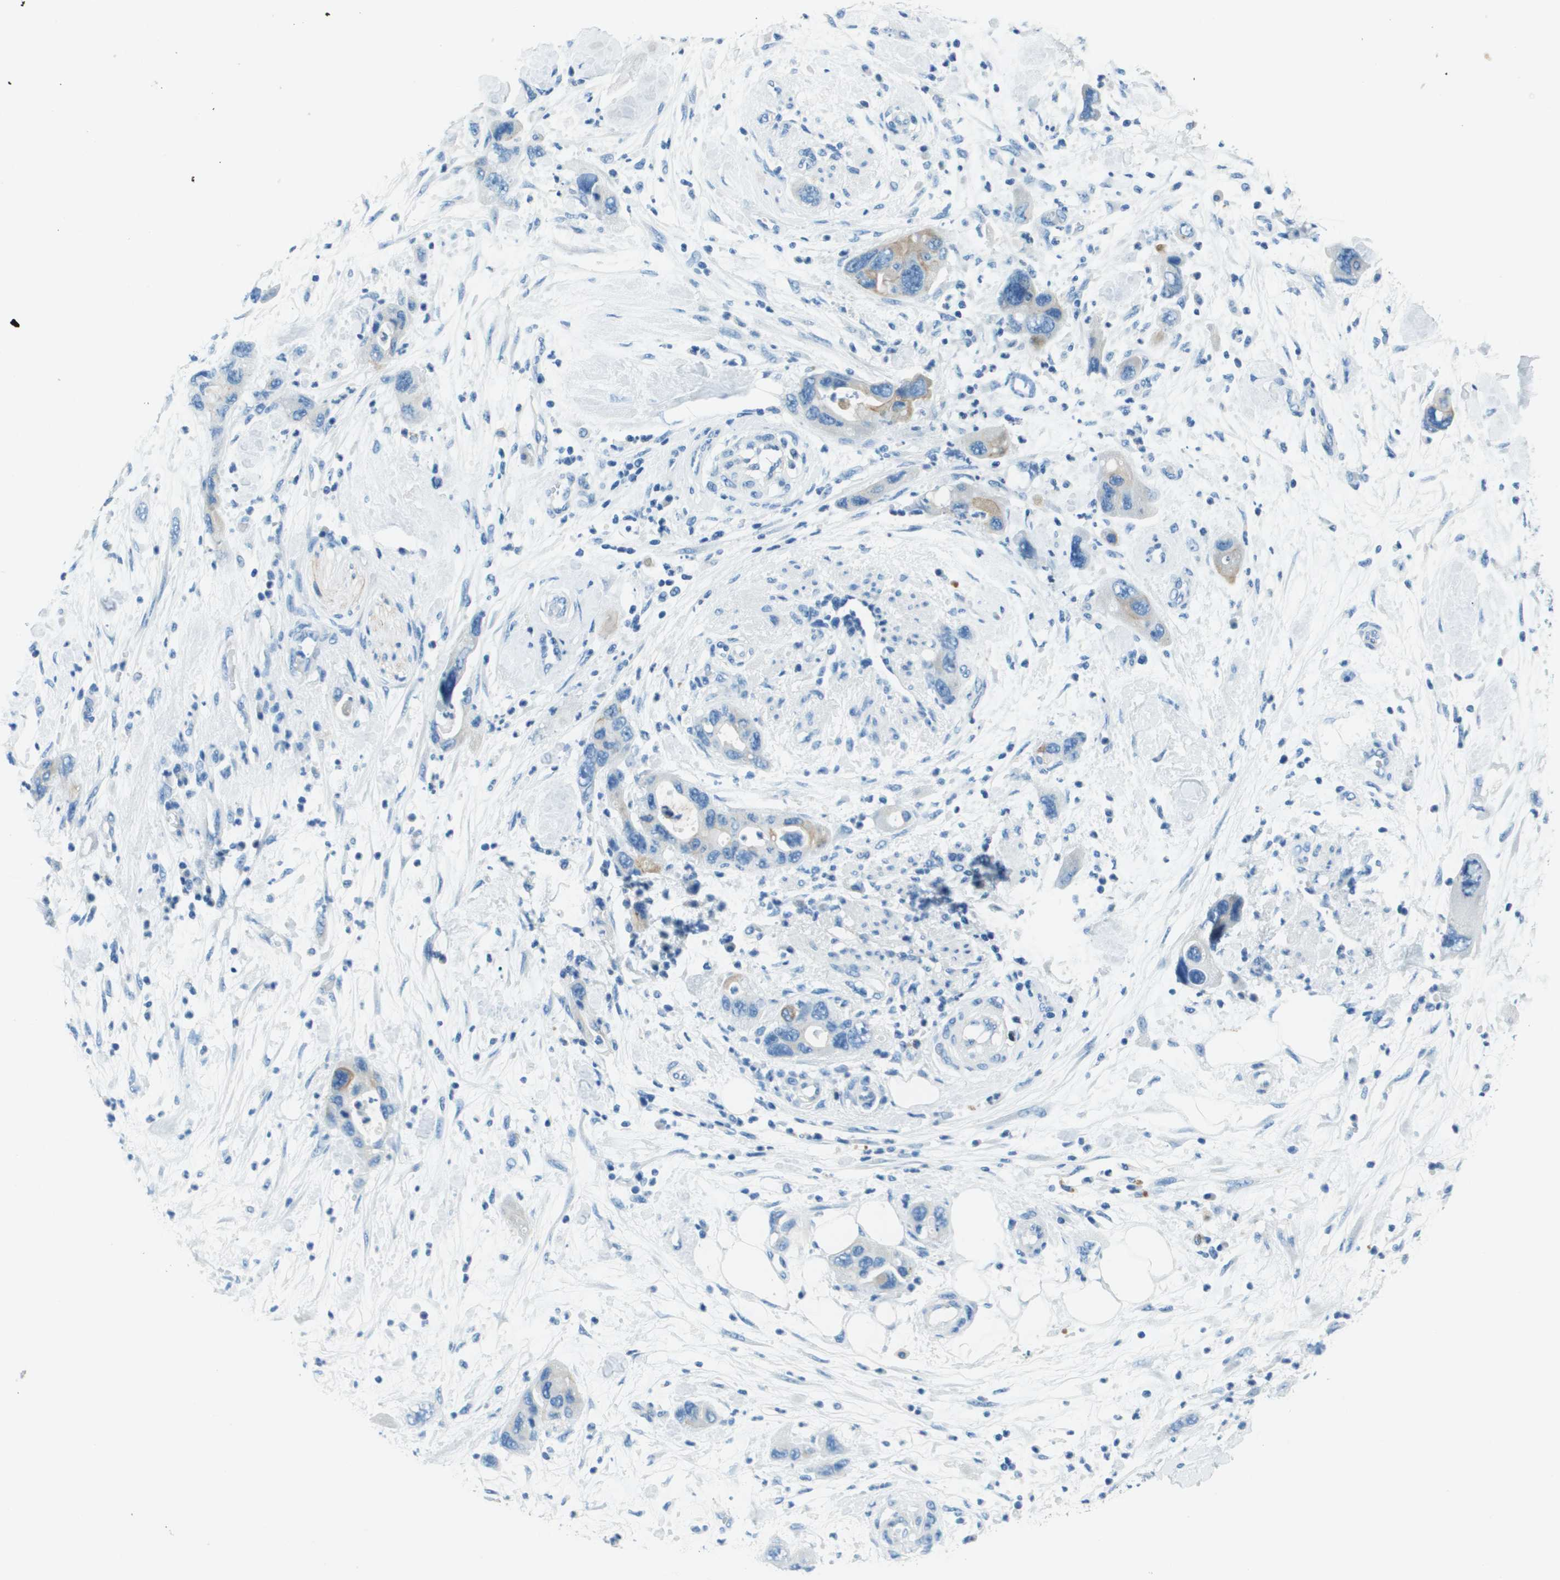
{"staining": {"intensity": "weak", "quantity": "<25%", "location": "cytoplasmic/membranous"}, "tissue": "pancreatic cancer", "cell_type": "Tumor cells", "image_type": "cancer", "snomed": [{"axis": "morphology", "description": "Normal tissue, NOS"}, {"axis": "morphology", "description": "Adenocarcinoma, NOS"}, {"axis": "topography", "description": "Pancreas"}], "caption": "Tumor cells are negative for protein expression in human pancreatic cancer. (DAB immunohistochemistry, high magnification).", "gene": "SLC16A10", "patient": {"sex": "female", "age": 71}}